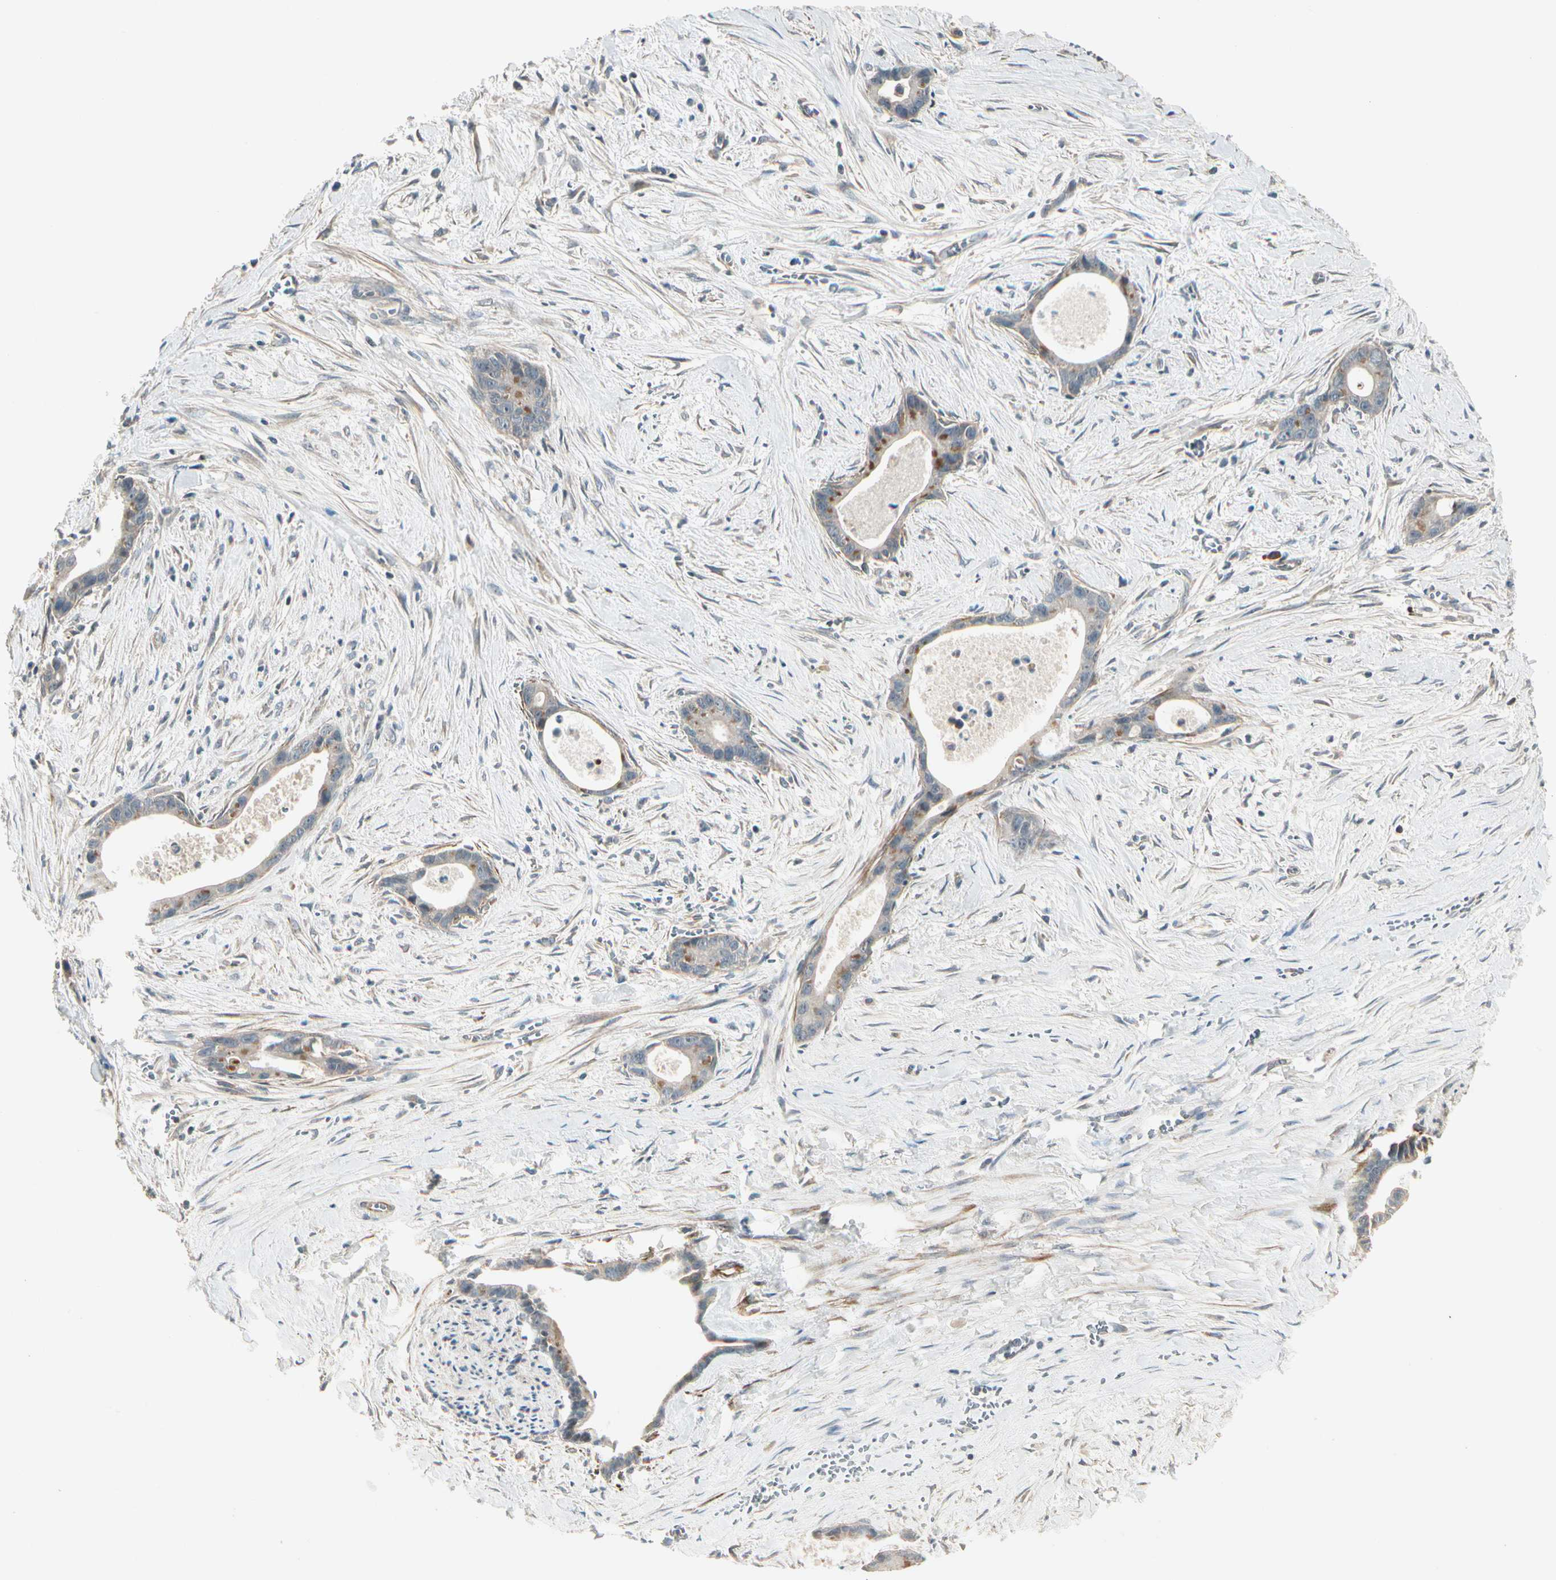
{"staining": {"intensity": "moderate", "quantity": "<25%", "location": "cytoplasmic/membranous"}, "tissue": "liver cancer", "cell_type": "Tumor cells", "image_type": "cancer", "snomed": [{"axis": "morphology", "description": "Cholangiocarcinoma"}, {"axis": "topography", "description": "Liver"}], "caption": "Immunohistochemistry photomicrograph of neoplastic tissue: human liver cholangiocarcinoma stained using IHC displays low levels of moderate protein expression localized specifically in the cytoplasmic/membranous of tumor cells, appearing as a cytoplasmic/membranous brown color.", "gene": "ACVR1", "patient": {"sex": "female", "age": 55}}